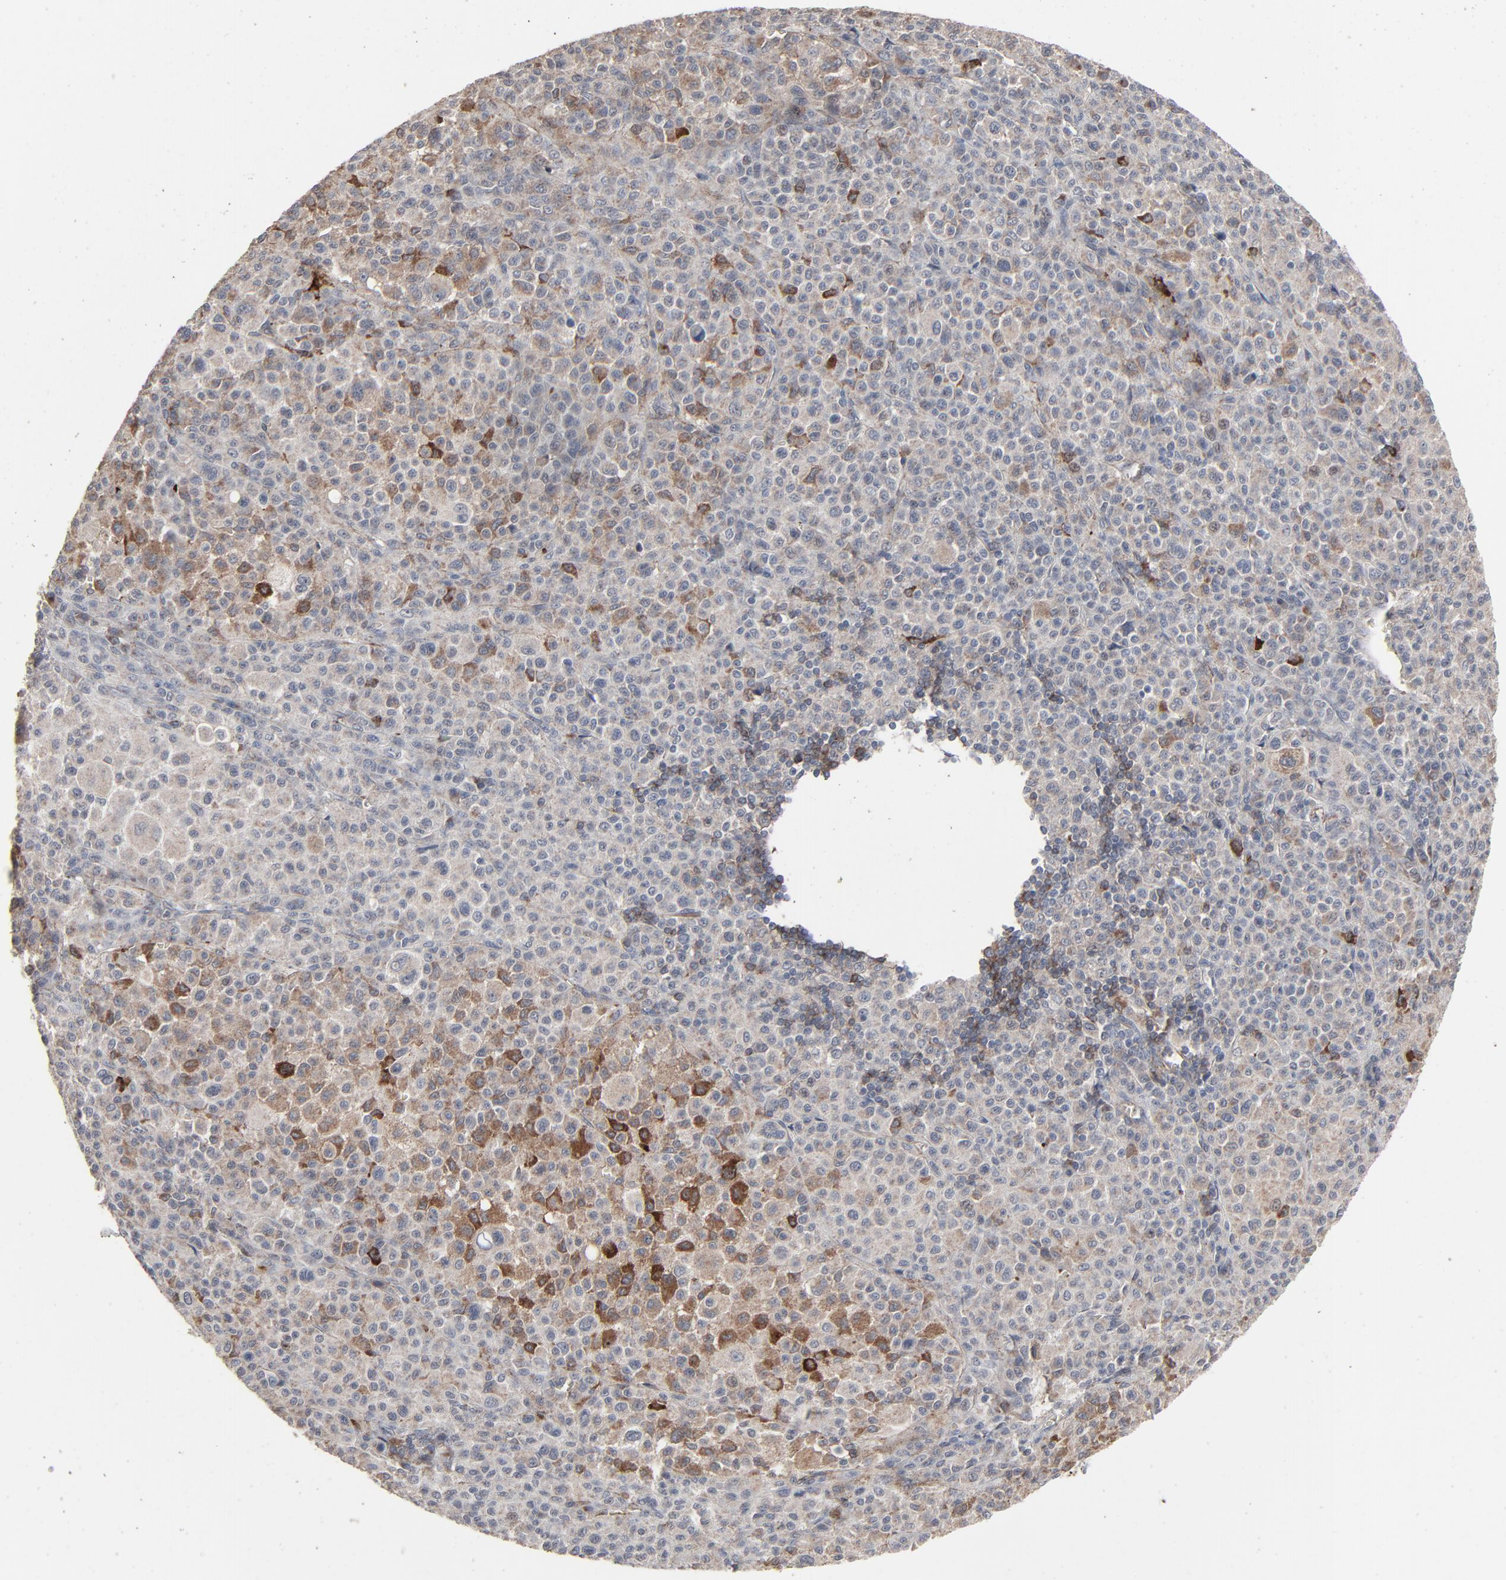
{"staining": {"intensity": "moderate", "quantity": "<25%", "location": "cytoplasmic/membranous"}, "tissue": "melanoma", "cell_type": "Tumor cells", "image_type": "cancer", "snomed": [{"axis": "morphology", "description": "Malignant melanoma, Metastatic site"}, {"axis": "topography", "description": "Skin"}], "caption": "An image of human malignant melanoma (metastatic site) stained for a protein demonstrates moderate cytoplasmic/membranous brown staining in tumor cells. (DAB = brown stain, brightfield microscopy at high magnification).", "gene": "JAM3", "patient": {"sex": "female", "age": 74}}